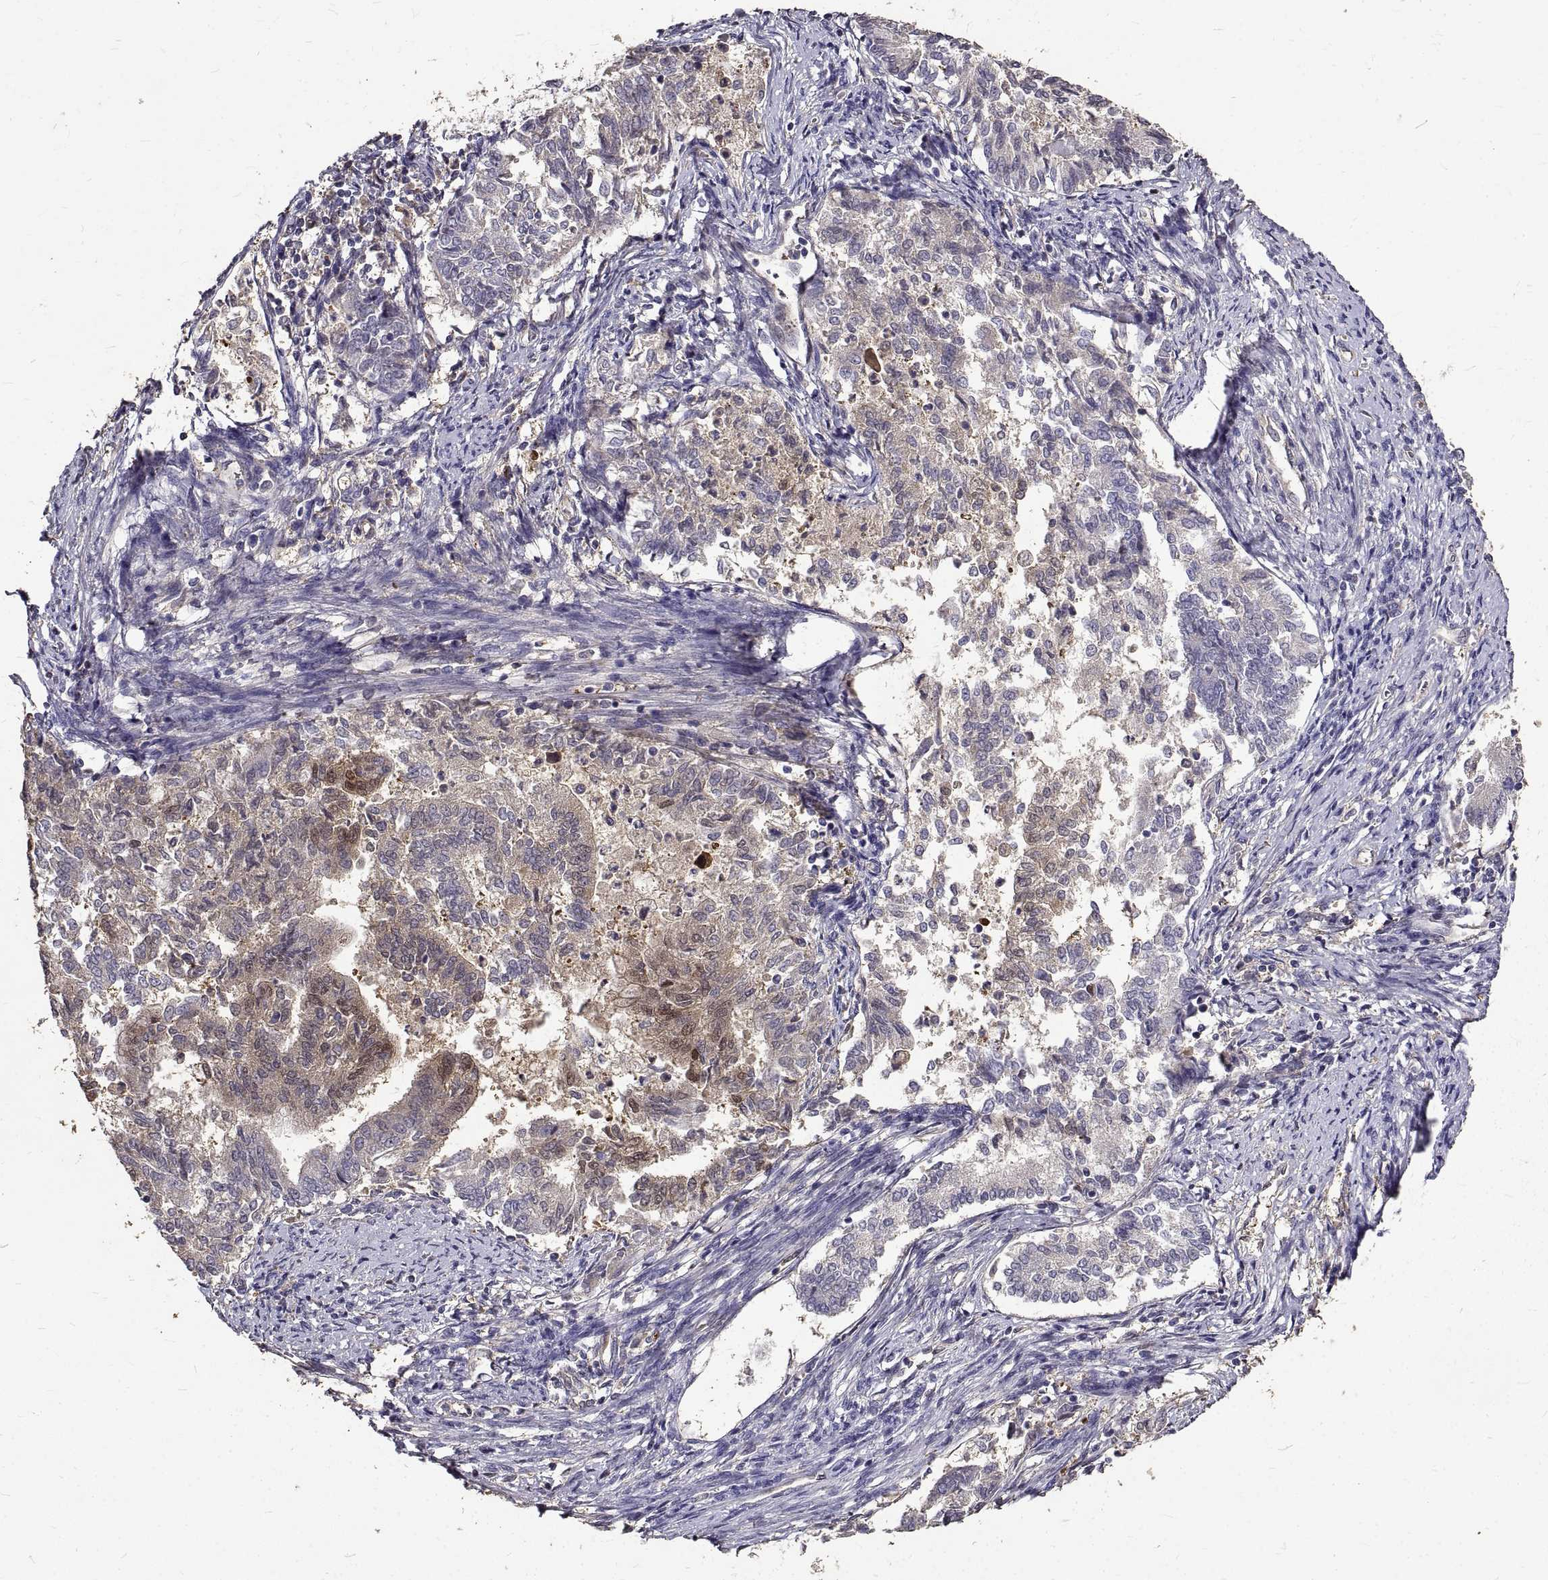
{"staining": {"intensity": "weak", "quantity": "<25%", "location": "cytoplasmic/membranous,nuclear"}, "tissue": "endometrial cancer", "cell_type": "Tumor cells", "image_type": "cancer", "snomed": [{"axis": "morphology", "description": "Adenocarcinoma, NOS"}, {"axis": "topography", "description": "Endometrium"}], "caption": "Immunohistochemistry (IHC) histopathology image of human adenocarcinoma (endometrial) stained for a protein (brown), which displays no staining in tumor cells.", "gene": "PEA15", "patient": {"sex": "female", "age": 65}}